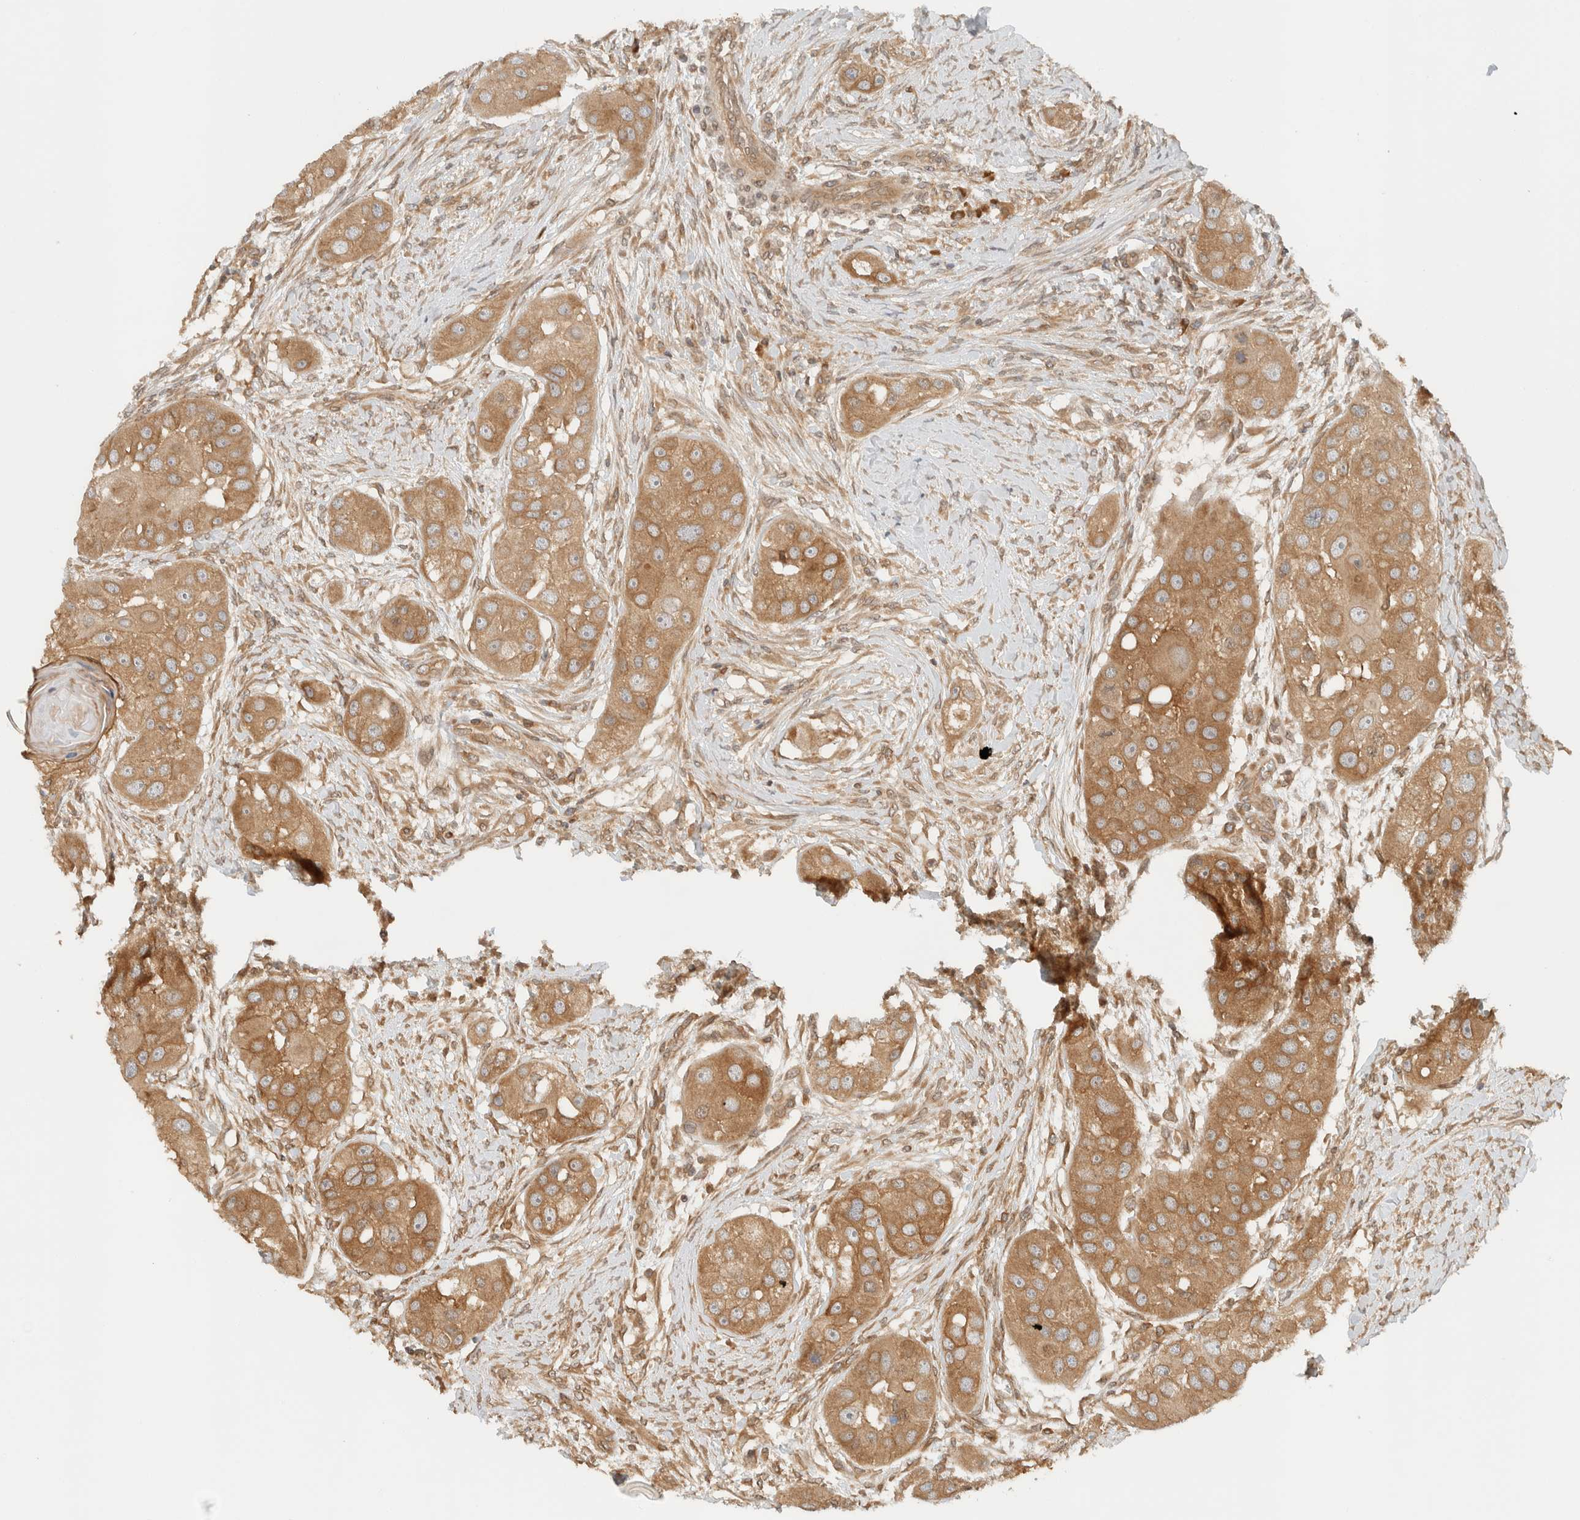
{"staining": {"intensity": "moderate", "quantity": ">75%", "location": "cytoplasmic/membranous"}, "tissue": "head and neck cancer", "cell_type": "Tumor cells", "image_type": "cancer", "snomed": [{"axis": "morphology", "description": "Normal tissue, NOS"}, {"axis": "morphology", "description": "Squamous cell carcinoma, NOS"}, {"axis": "topography", "description": "Skeletal muscle"}, {"axis": "topography", "description": "Head-Neck"}], "caption": "An immunohistochemistry (IHC) image of tumor tissue is shown. Protein staining in brown shows moderate cytoplasmic/membranous positivity in head and neck squamous cell carcinoma within tumor cells.", "gene": "ARFGEF2", "patient": {"sex": "male", "age": 51}}